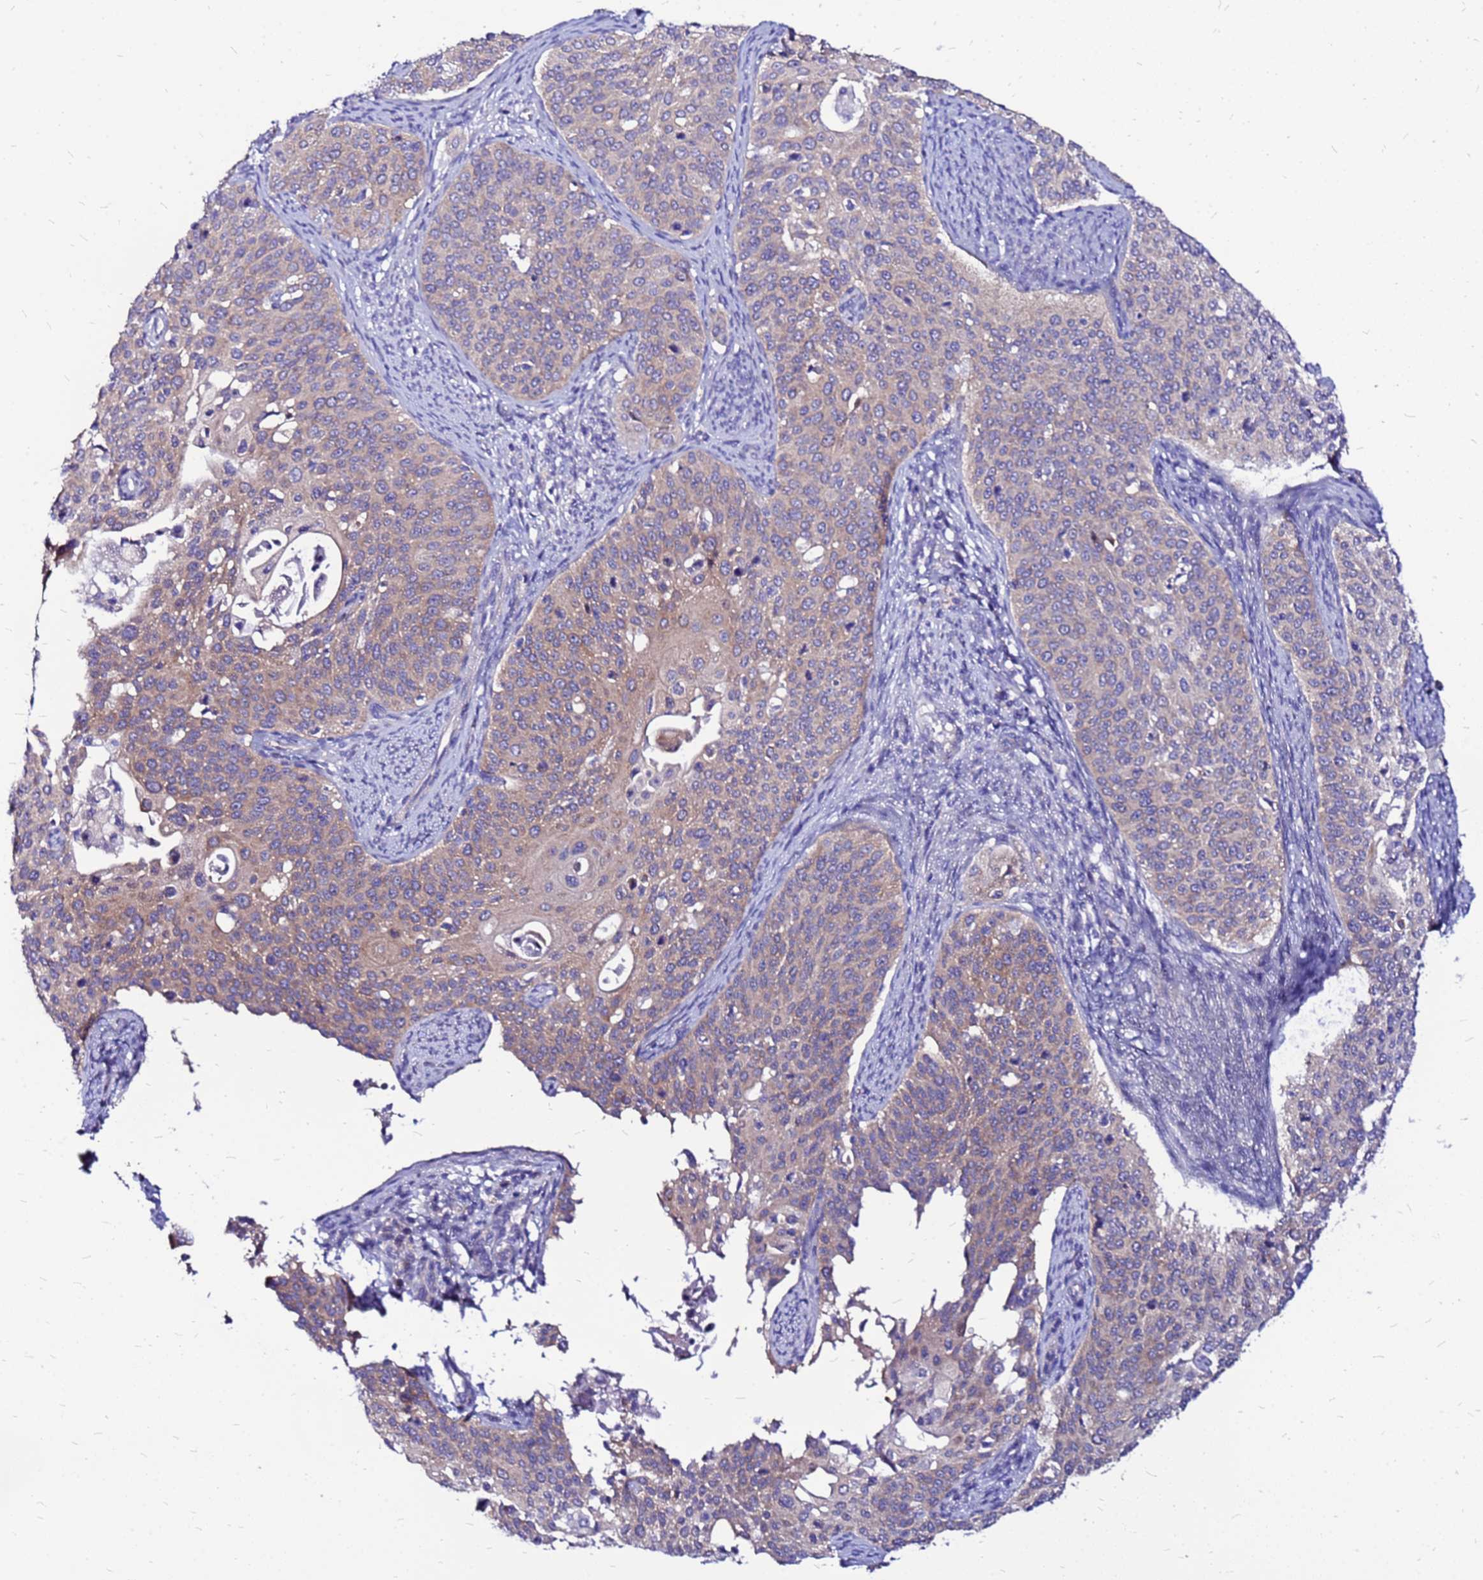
{"staining": {"intensity": "weak", "quantity": "25%-75%", "location": "cytoplasmic/membranous"}, "tissue": "cervical cancer", "cell_type": "Tumor cells", "image_type": "cancer", "snomed": [{"axis": "morphology", "description": "Squamous cell carcinoma, NOS"}, {"axis": "topography", "description": "Cervix"}], "caption": "A high-resolution micrograph shows immunohistochemistry staining of cervical cancer (squamous cell carcinoma), which demonstrates weak cytoplasmic/membranous staining in approximately 25%-75% of tumor cells.", "gene": "ARHGEF5", "patient": {"sex": "female", "age": 44}}